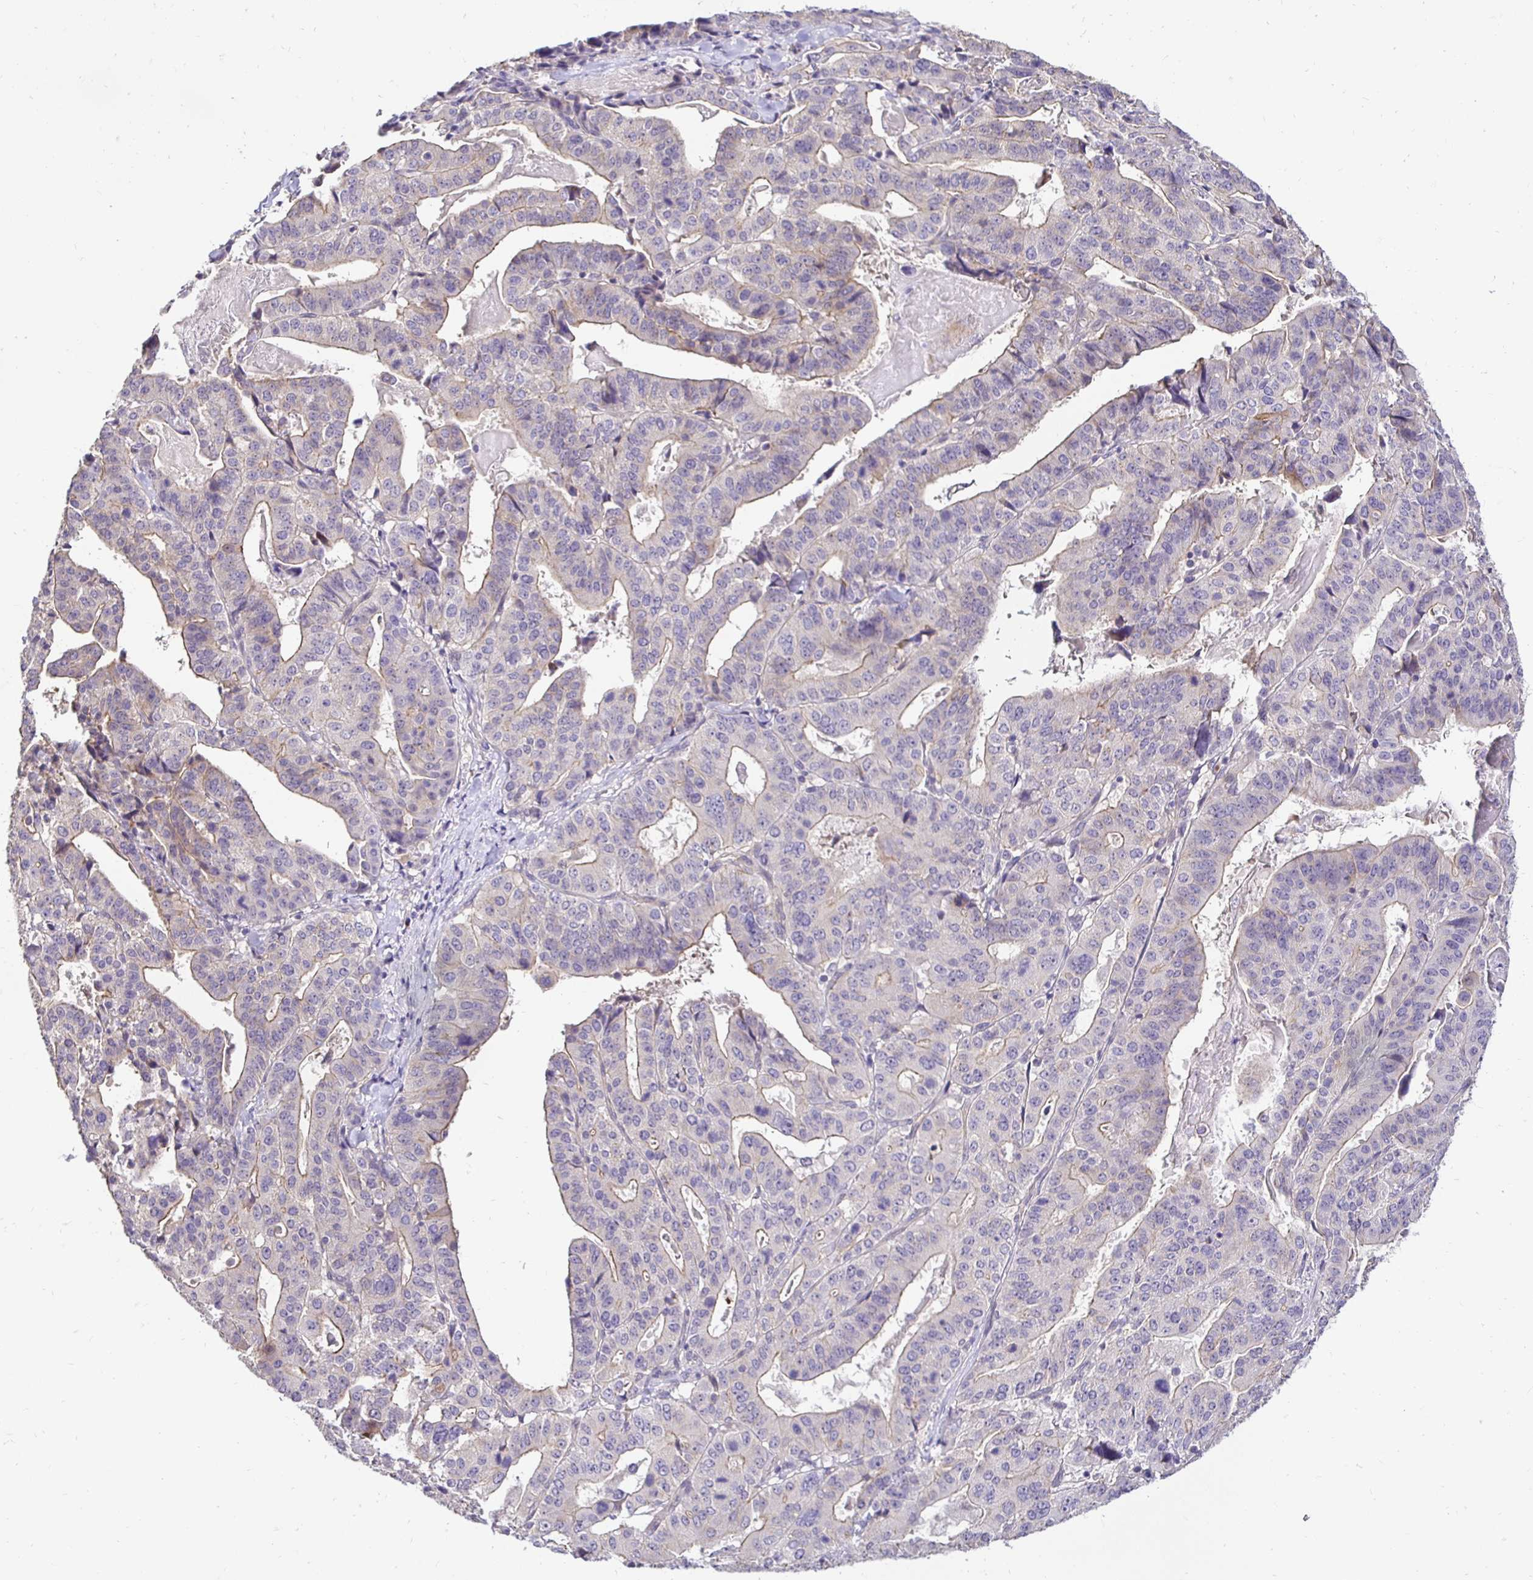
{"staining": {"intensity": "negative", "quantity": "none", "location": "none"}, "tissue": "stomach cancer", "cell_type": "Tumor cells", "image_type": "cancer", "snomed": [{"axis": "morphology", "description": "Adenocarcinoma, NOS"}, {"axis": "topography", "description": "Stomach"}], "caption": "IHC of human adenocarcinoma (stomach) shows no staining in tumor cells.", "gene": "SLC9A1", "patient": {"sex": "male", "age": 48}}